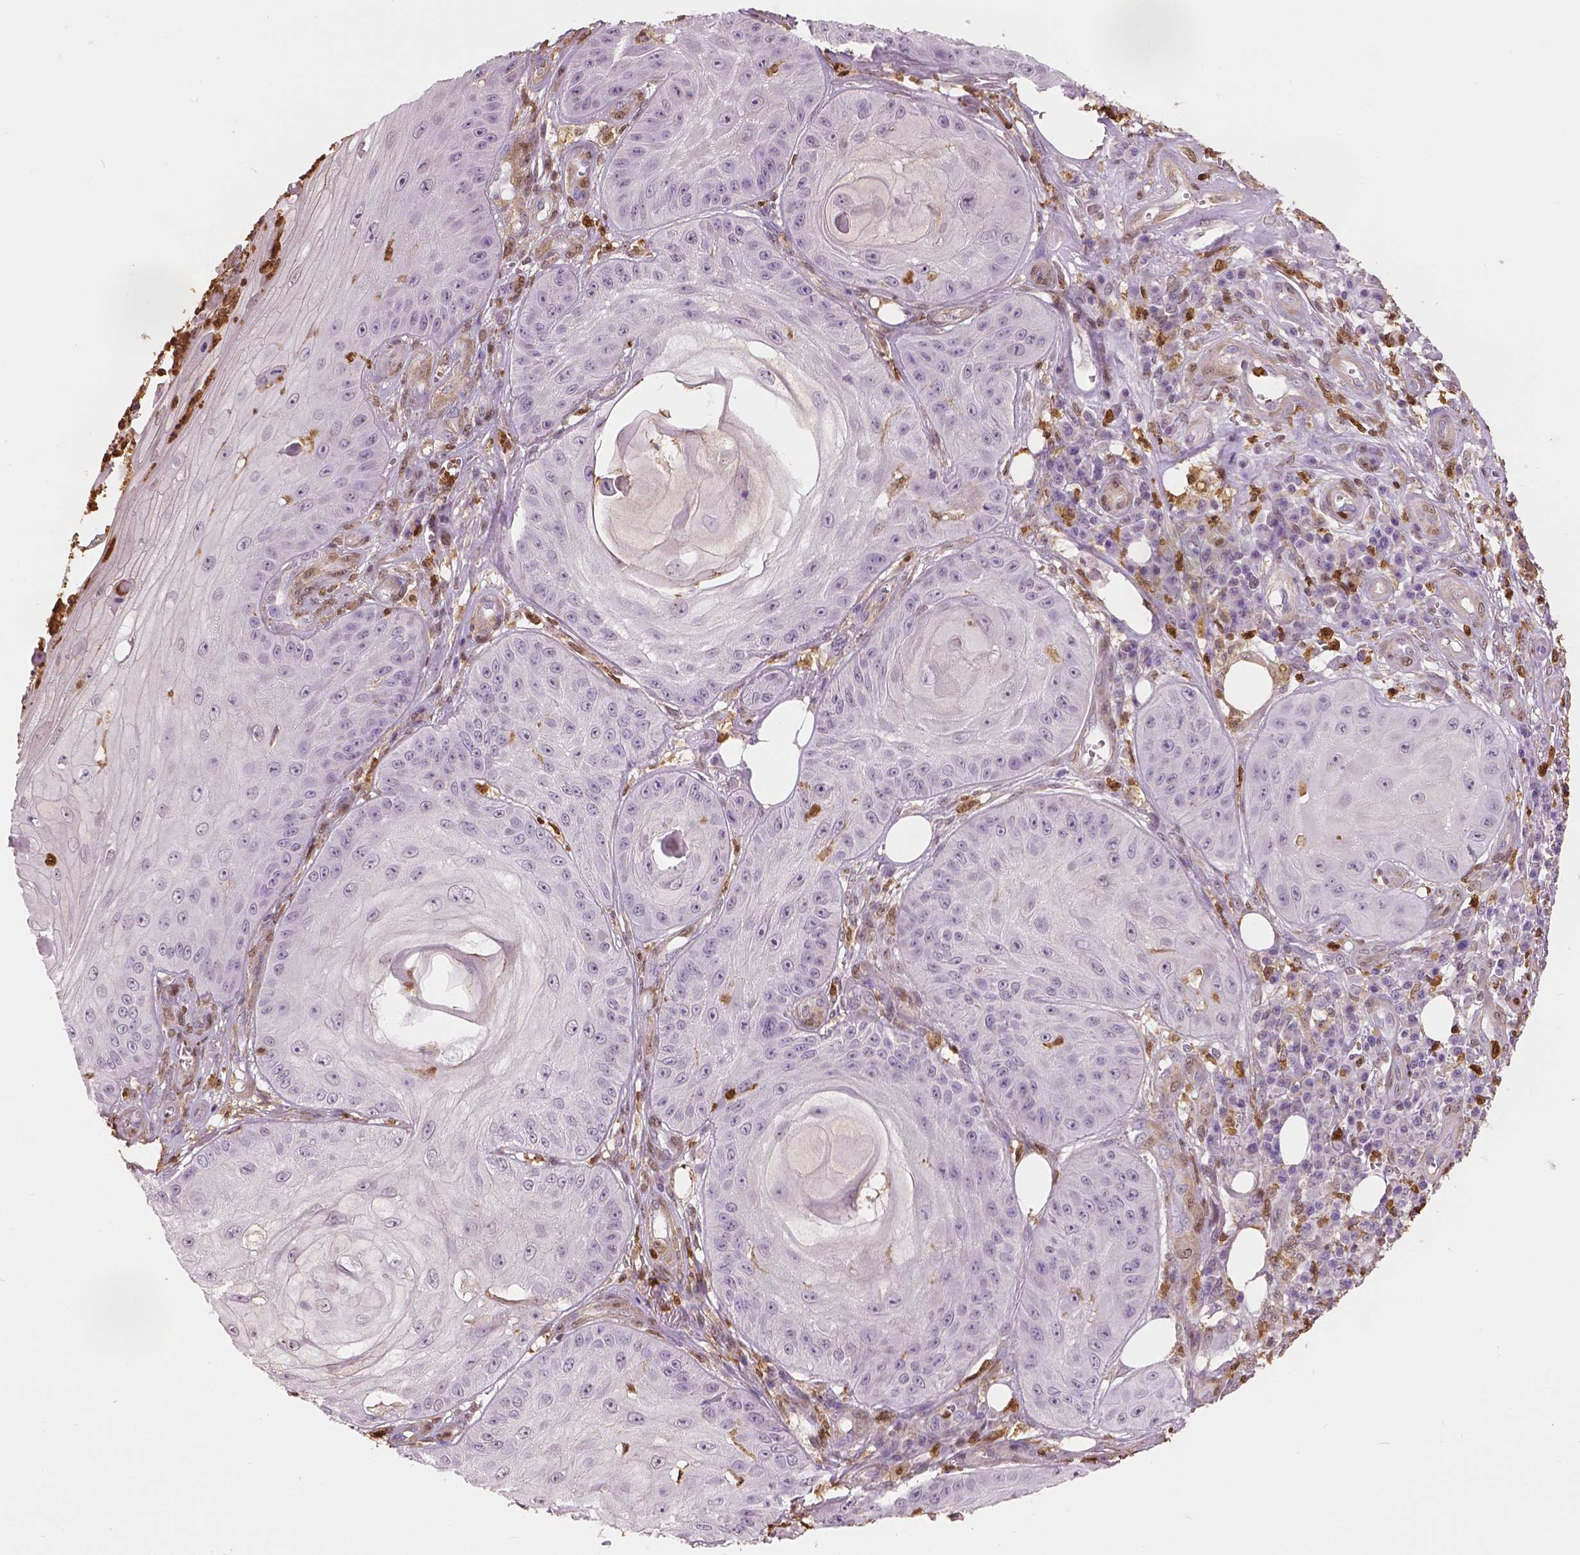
{"staining": {"intensity": "negative", "quantity": "none", "location": "none"}, "tissue": "skin cancer", "cell_type": "Tumor cells", "image_type": "cancer", "snomed": [{"axis": "morphology", "description": "Squamous cell carcinoma, NOS"}, {"axis": "topography", "description": "Skin"}], "caption": "Immunohistochemistry histopathology image of human skin cancer (squamous cell carcinoma) stained for a protein (brown), which shows no staining in tumor cells.", "gene": "S100A4", "patient": {"sex": "male", "age": 70}}